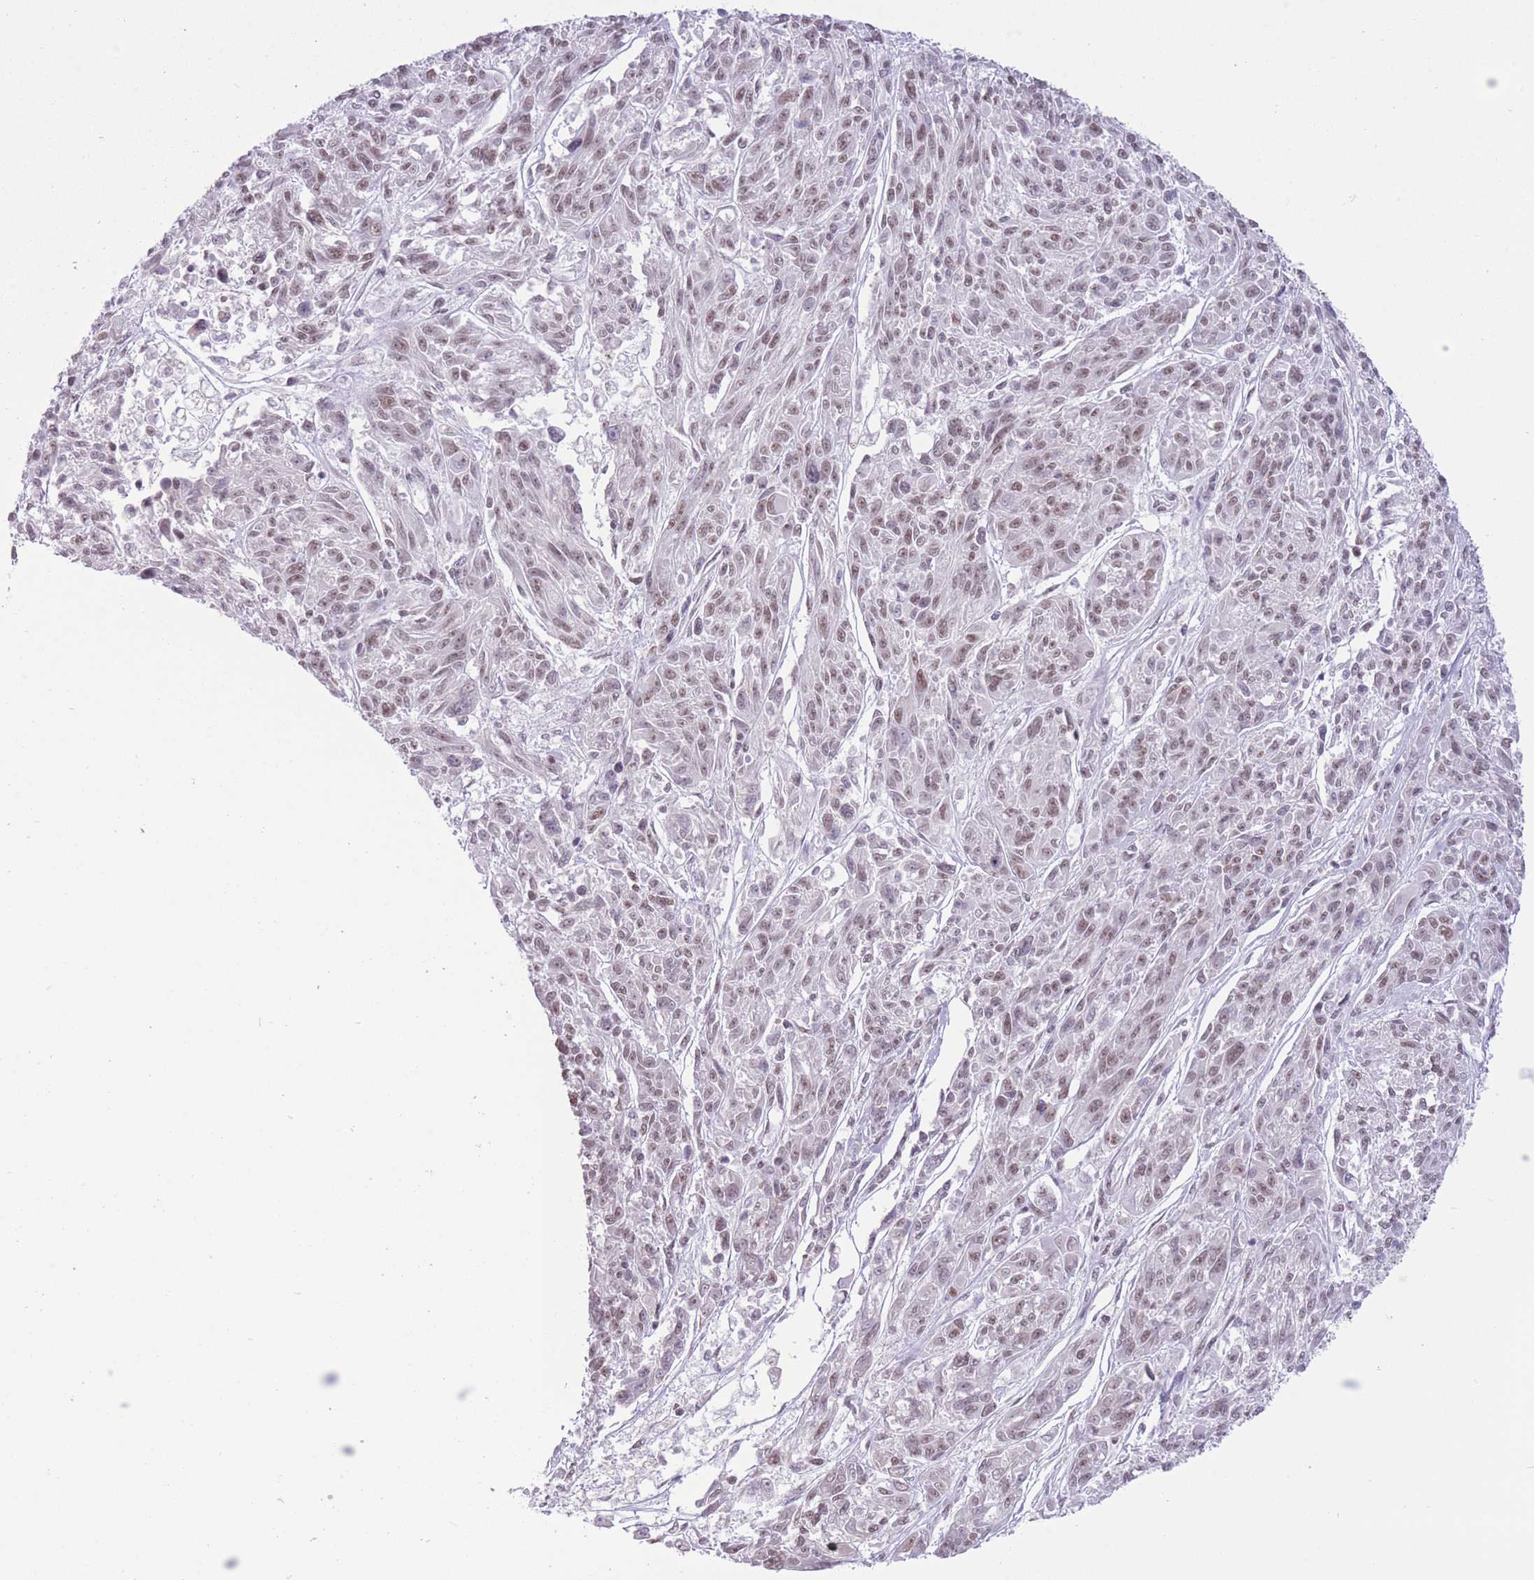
{"staining": {"intensity": "moderate", "quantity": ">75%", "location": "nuclear"}, "tissue": "melanoma", "cell_type": "Tumor cells", "image_type": "cancer", "snomed": [{"axis": "morphology", "description": "Malignant melanoma, NOS"}, {"axis": "topography", "description": "Skin"}], "caption": "Immunohistochemical staining of human melanoma displays moderate nuclear protein expression in about >75% of tumor cells. (DAB (3,3'-diaminobenzidine) IHC with brightfield microscopy, high magnification).", "gene": "ZBED5", "patient": {"sex": "male", "age": 53}}